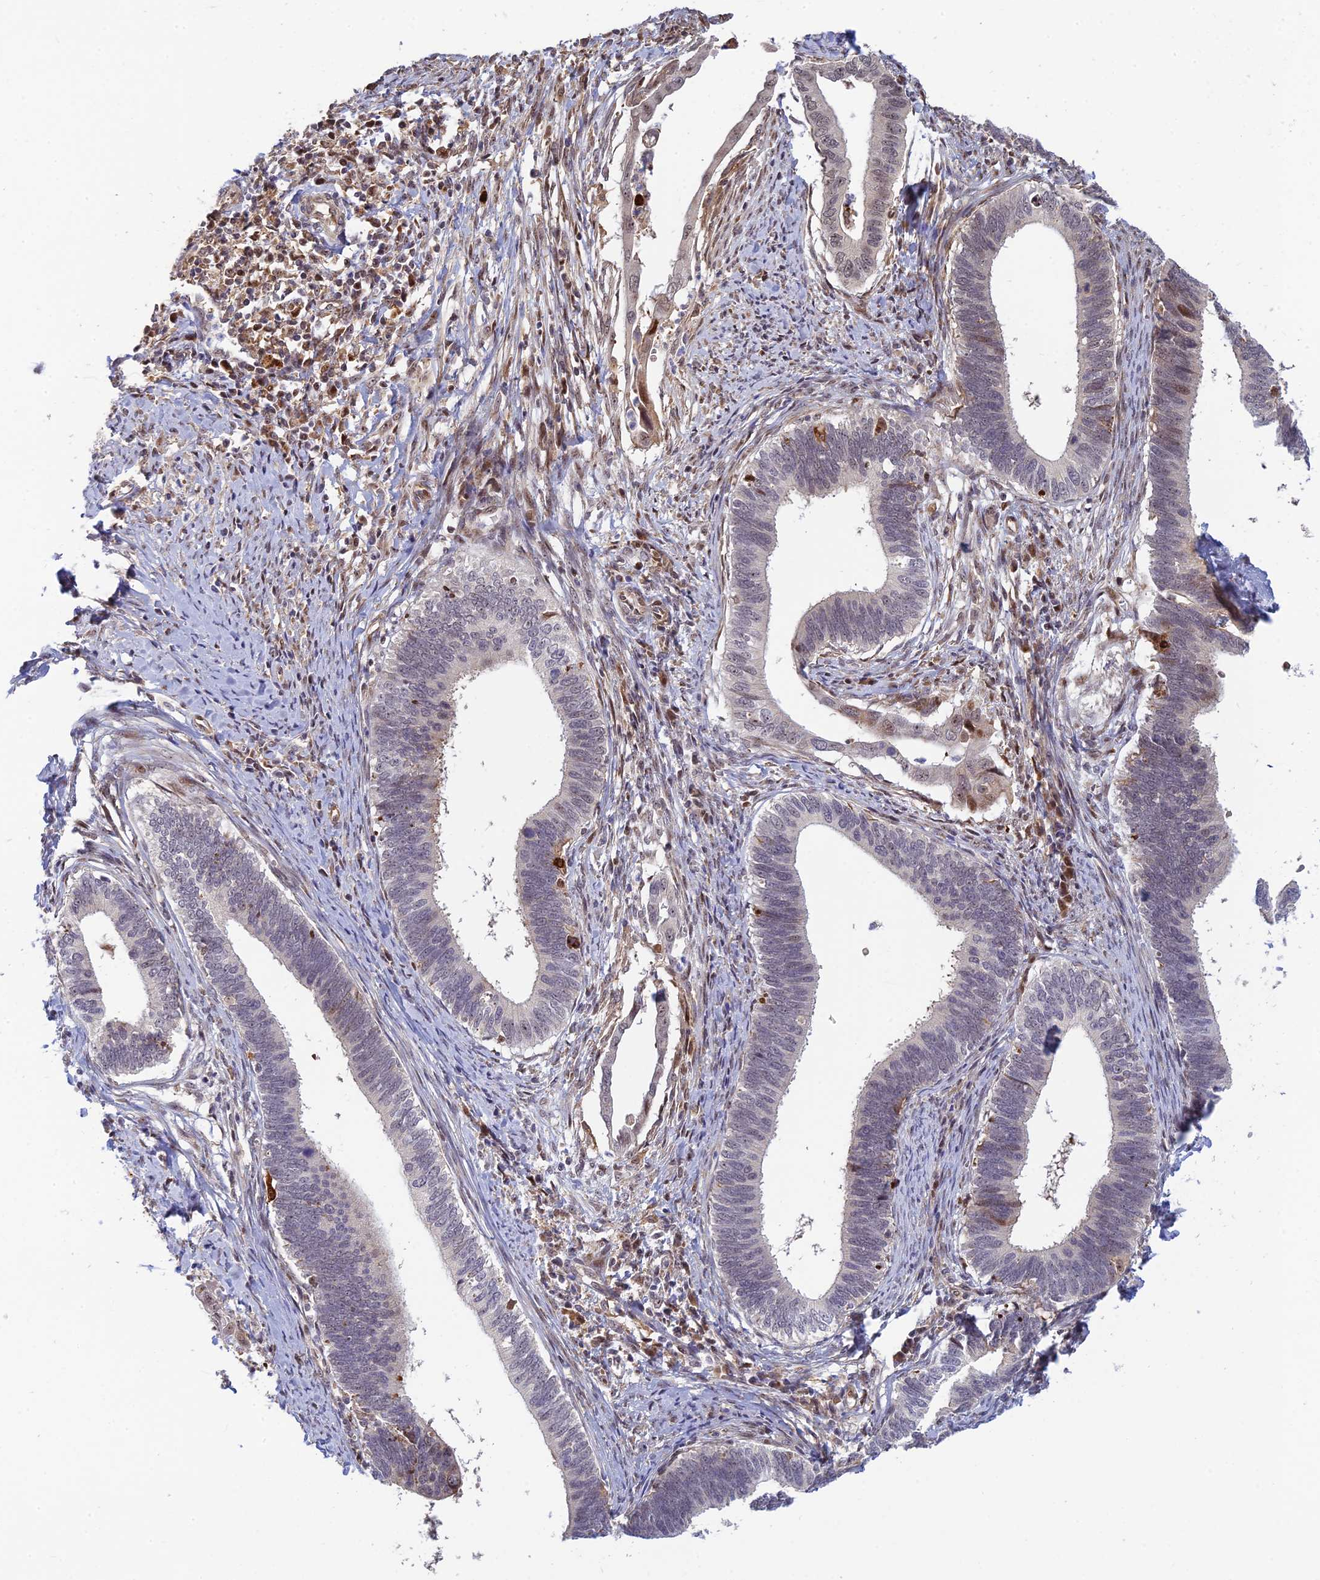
{"staining": {"intensity": "moderate", "quantity": "<25%", "location": "cytoplasmic/membranous,nuclear"}, "tissue": "cervical cancer", "cell_type": "Tumor cells", "image_type": "cancer", "snomed": [{"axis": "morphology", "description": "Adenocarcinoma, NOS"}, {"axis": "topography", "description": "Cervix"}], "caption": "Cervical cancer (adenocarcinoma) stained for a protein (brown) exhibits moderate cytoplasmic/membranous and nuclear positive staining in approximately <25% of tumor cells.", "gene": "UFSP2", "patient": {"sex": "female", "age": 42}}